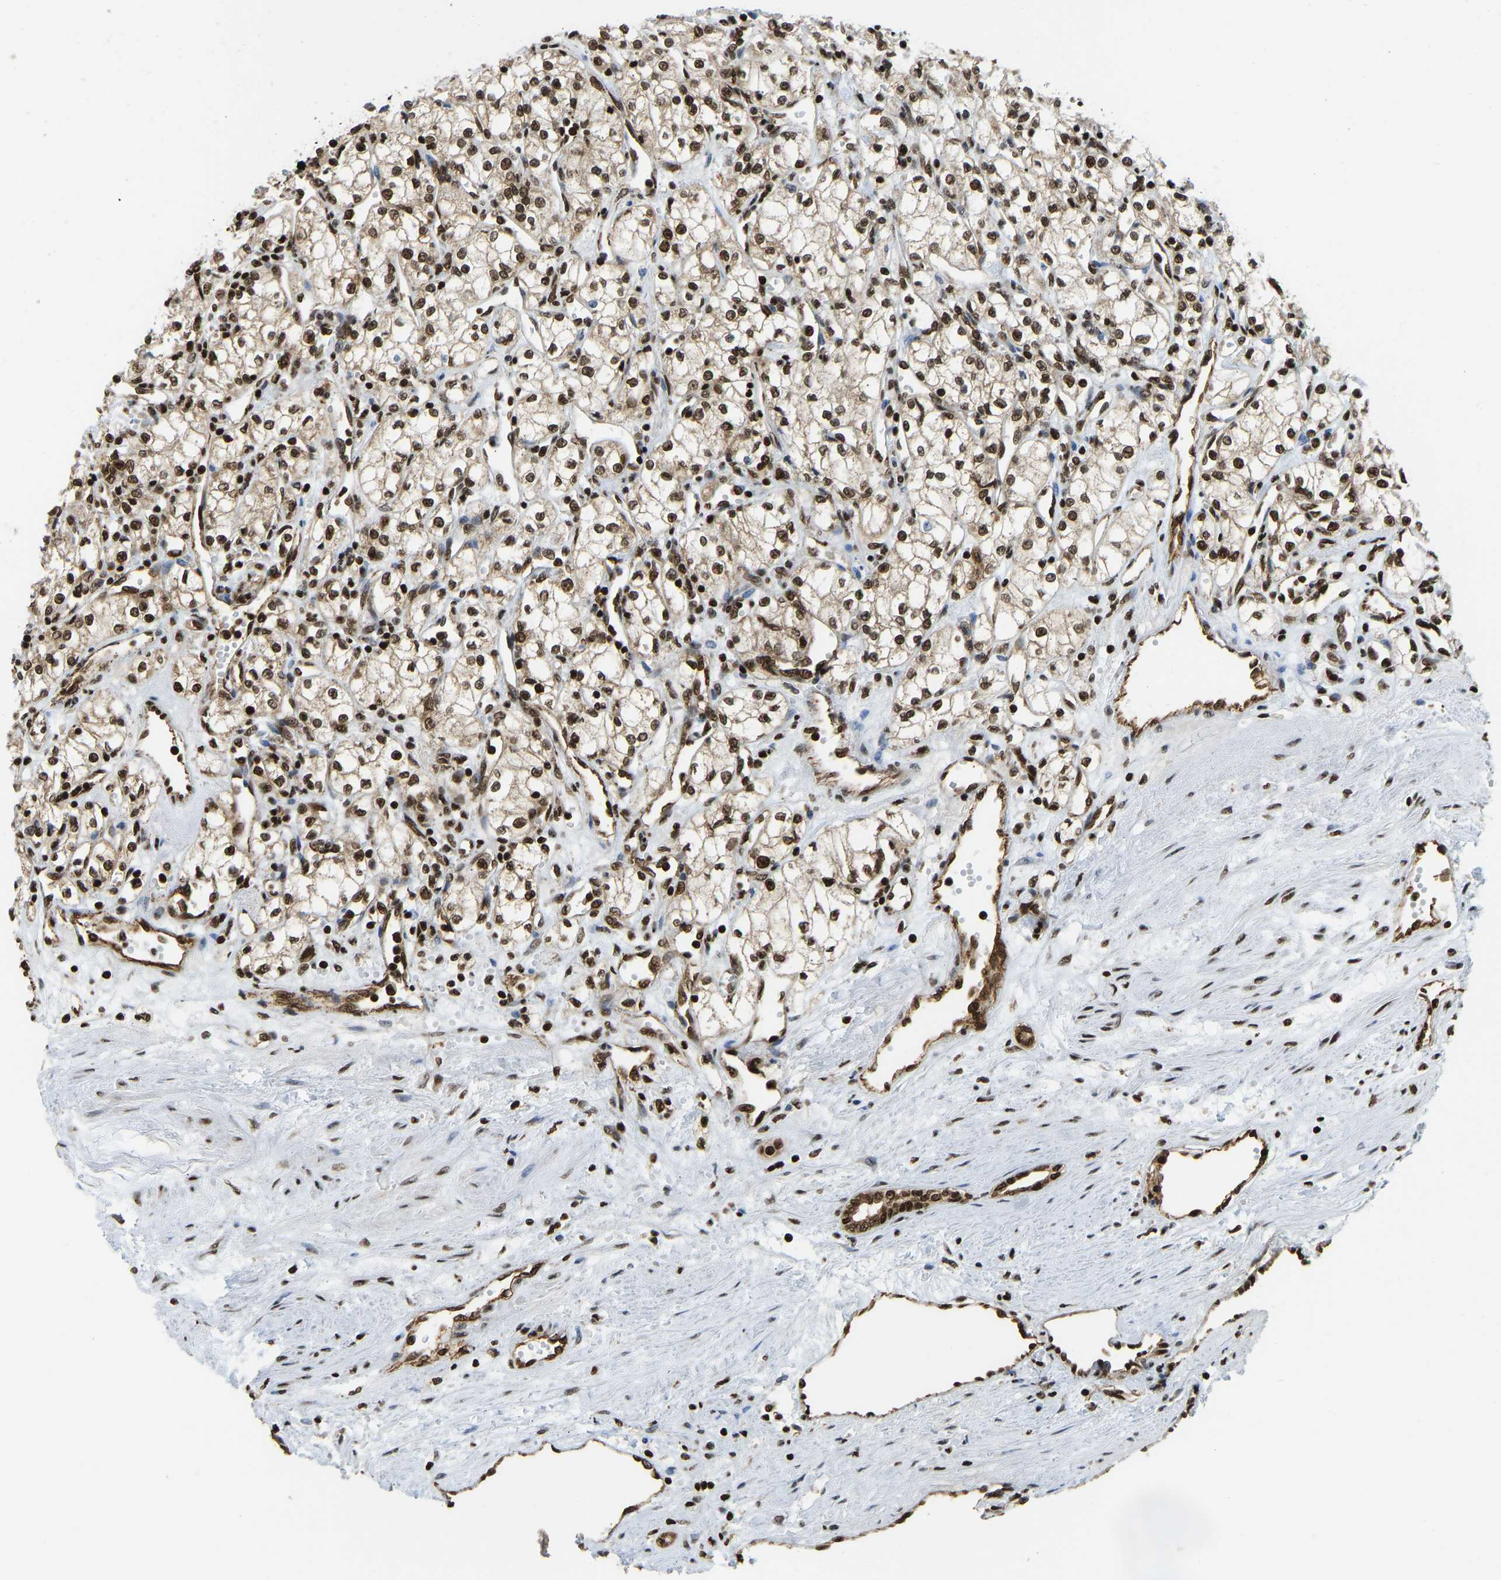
{"staining": {"intensity": "strong", "quantity": ">75%", "location": "cytoplasmic/membranous,nuclear"}, "tissue": "renal cancer", "cell_type": "Tumor cells", "image_type": "cancer", "snomed": [{"axis": "morphology", "description": "Adenocarcinoma, NOS"}, {"axis": "topography", "description": "Kidney"}], "caption": "Renal cancer was stained to show a protein in brown. There is high levels of strong cytoplasmic/membranous and nuclear positivity in about >75% of tumor cells.", "gene": "ZSCAN20", "patient": {"sex": "male", "age": 59}}